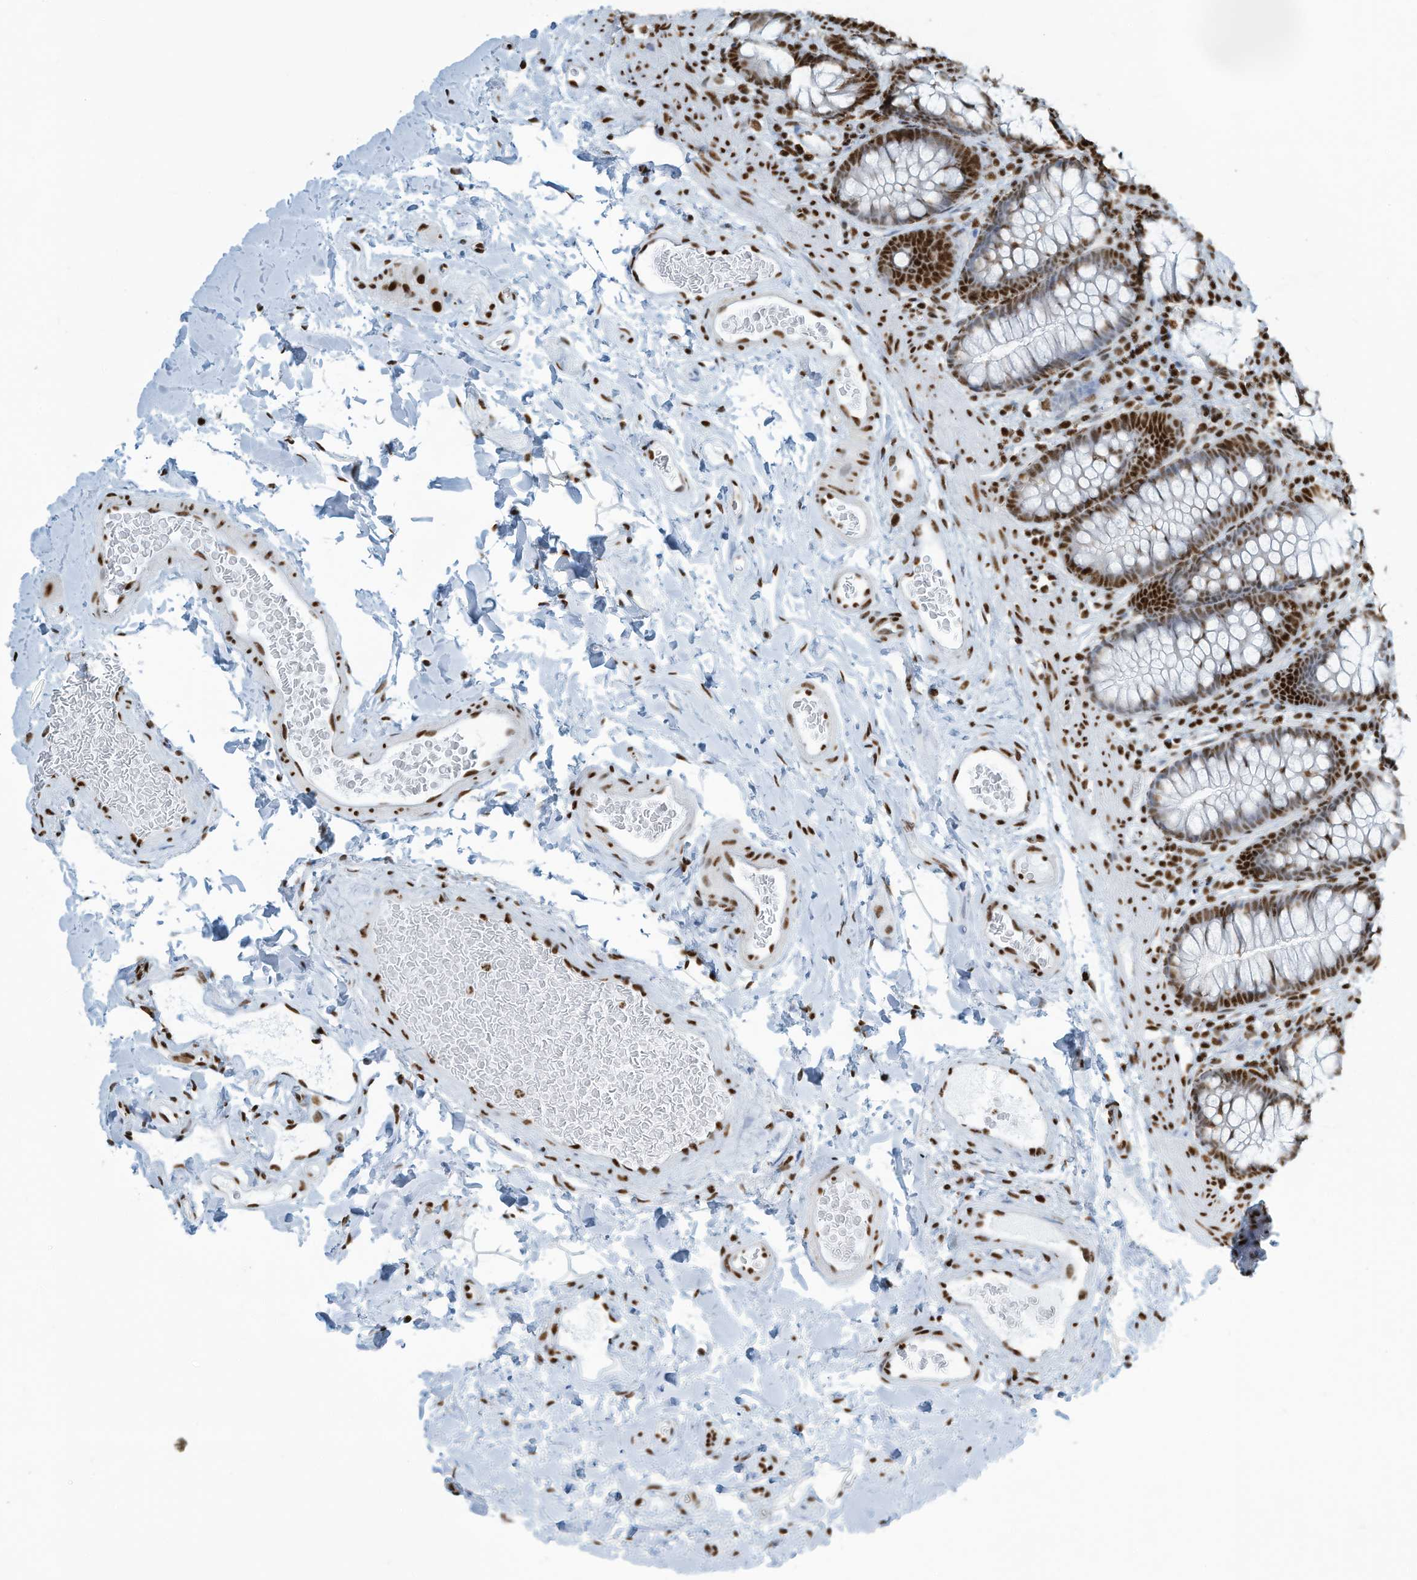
{"staining": {"intensity": "strong", "quantity": ">75%", "location": "nuclear"}, "tissue": "colon", "cell_type": "Endothelial cells", "image_type": "normal", "snomed": [{"axis": "morphology", "description": "Normal tissue, NOS"}, {"axis": "topography", "description": "Colon"}], "caption": "IHC photomicrograph of benign colon: human colon stained using immunohistochemistry displays high levels of strong protein expression localized specifically in the nuclear of endothelial cells, appearing as a nuclear brown color.", "gene": "ENSG00000257390", "patient": {"sex": "female", "age": 62}}